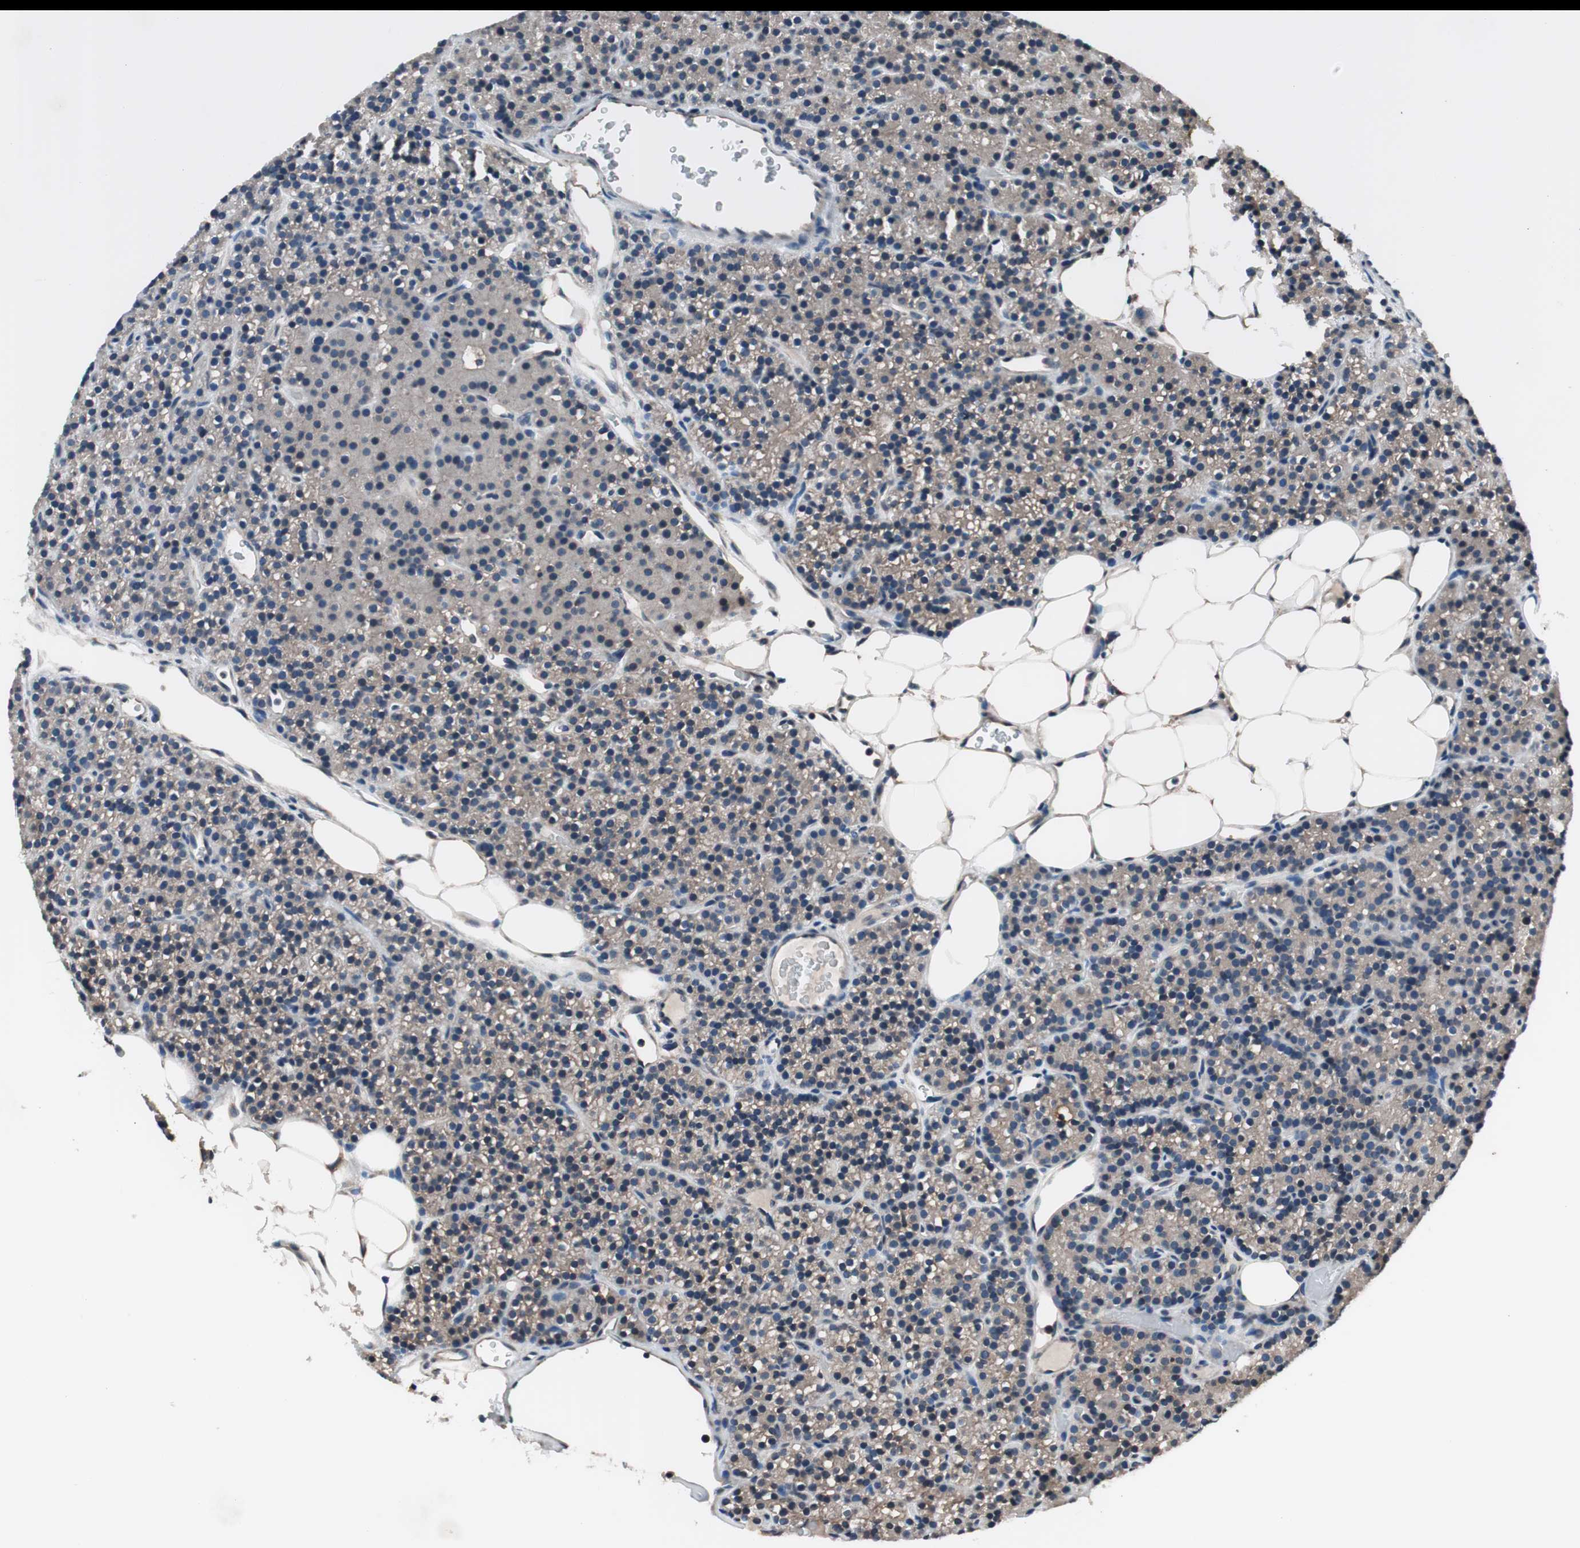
{"staining": {"intensity": "moderate", "quantity": ">75%", "location": "cytoplasmic/membranous"}, "tissue": "parathyroid gland", "cell_type": "Glandular cells", "image_type": "normal", "snomed": [{"axis": "morphology", "description": "Normal tissue, NOS"}, {"axis": "morphology", "description": "Hyperplasia, NOS"}, {"axis": "topography", "description": "Parathyroid gland"}], "caption": "This histopathology image demonstrates IHC staining of benign parathyroid gland, with medium moderate cytoplasmic/membranous expression in approximately >75% of glandular cells.", "gene": "GCLC", "patient": {"sex": "male", "age": 44}}